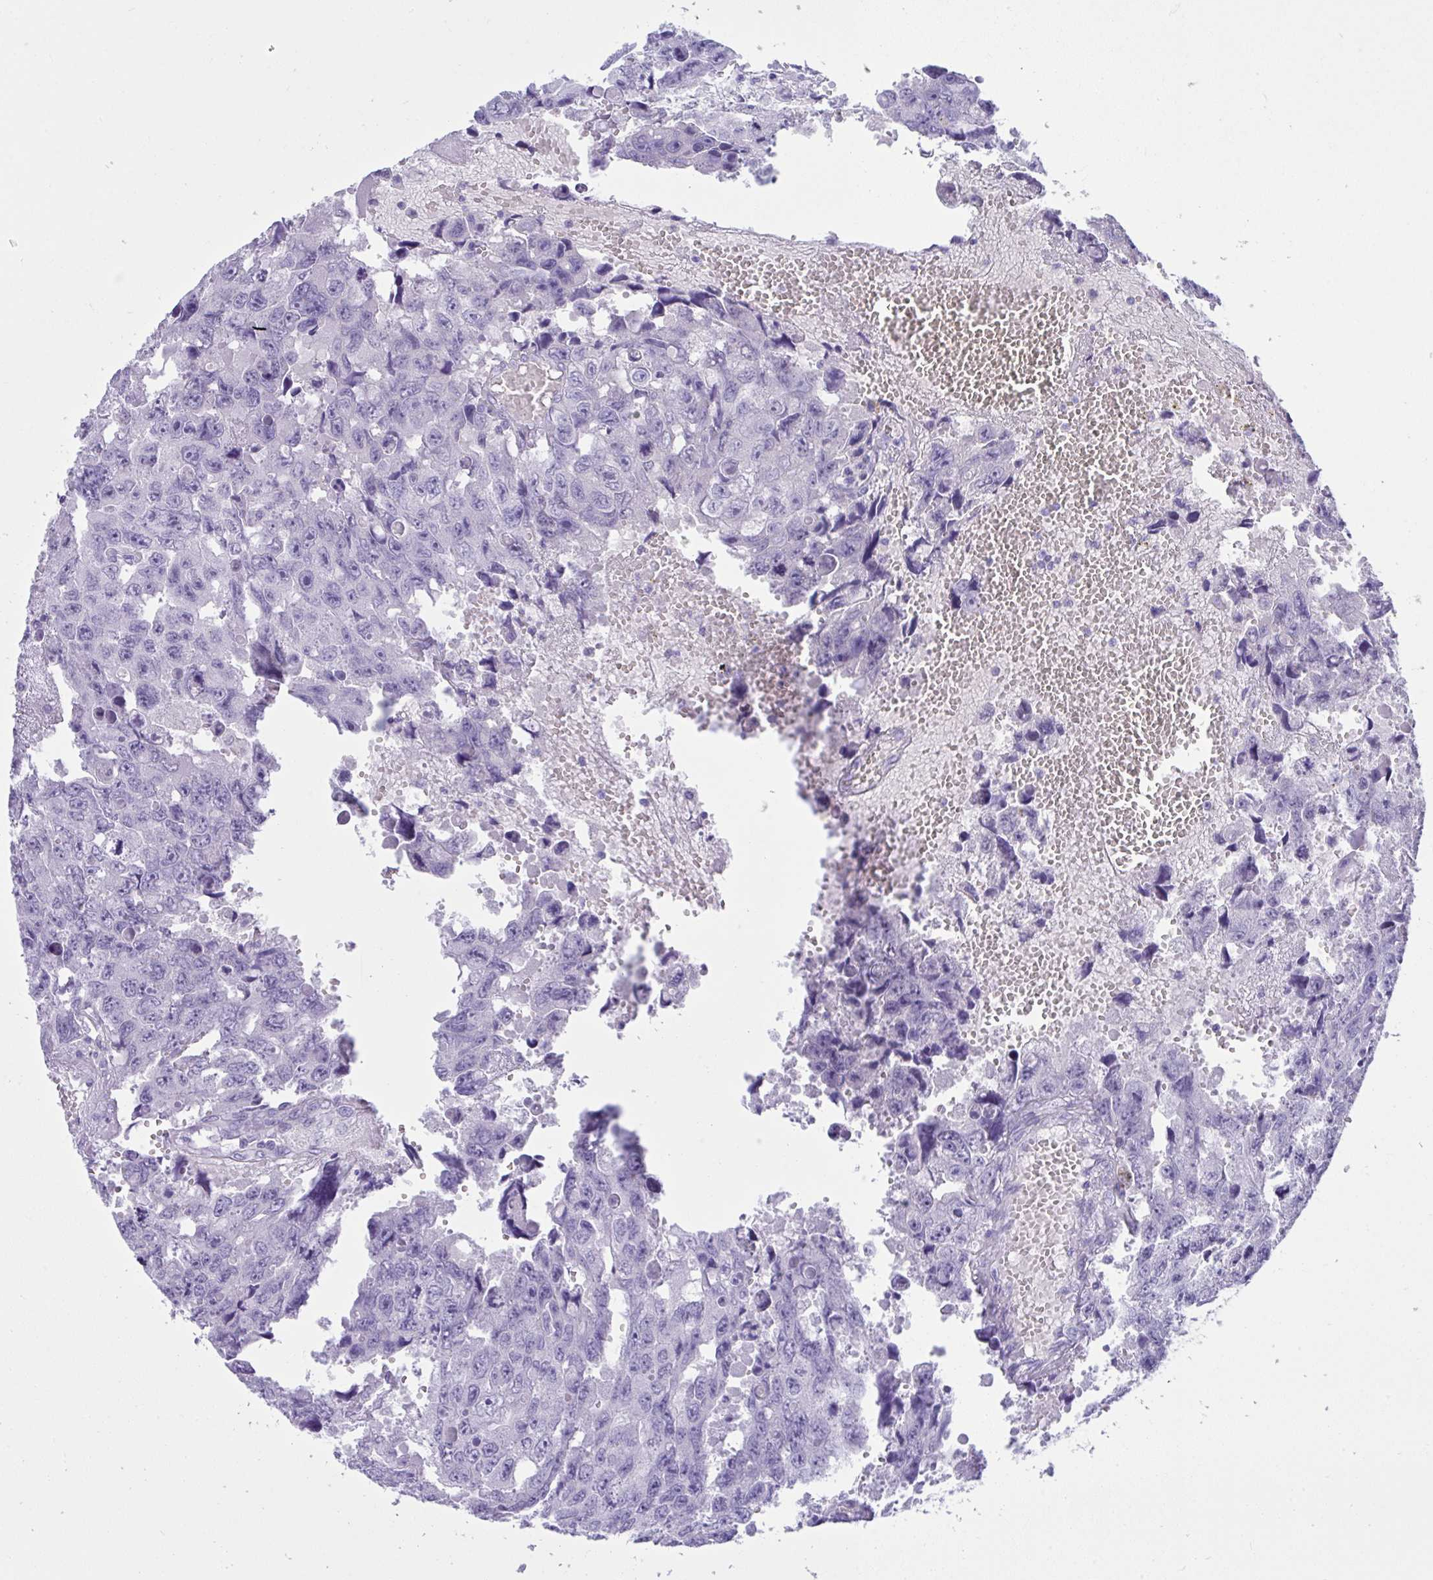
{"staining": {"intensity": "negative", "quantity": "none", "location": "none"}, "tissue": "testis cancer", "cell_type": "Tumor cells", "image_type": "cancer", "snomed": [{"axis": "morphology", "description": "Seminoma, NOS"}, {"axis": "topography", "description": "Testis"}], "caption": "Immunohistochemistry micrograph of testis seminoma stained for a protein (brown), which demonstrates no expression in tumor cells. The staining is performed using DAB brown chromogen with nuclei counter-stained in using hematoxylin.", "gene": "PSCA", "patient": {"sex": "male", "age": 26}}